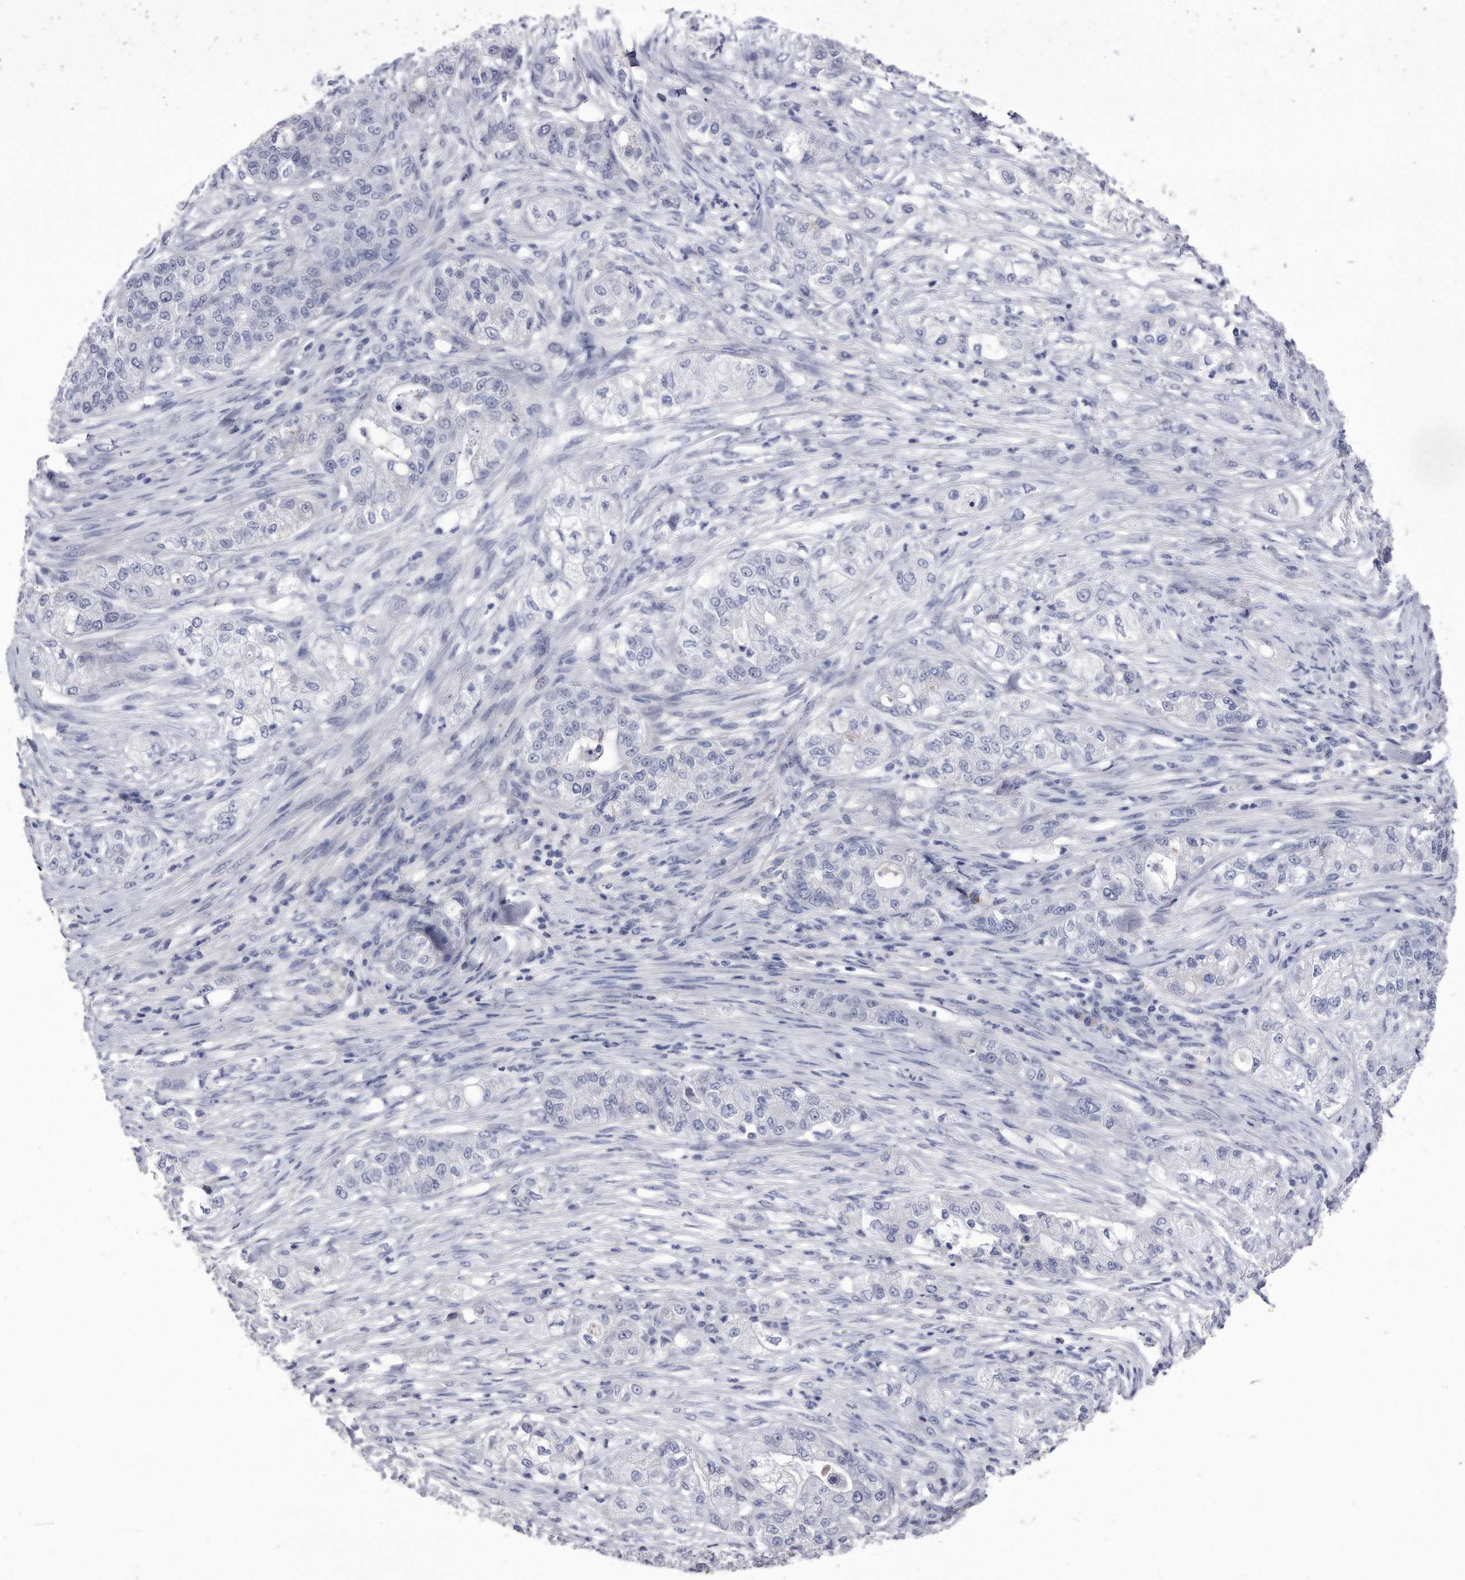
{"staining": {"intensity": "negative", "quantity": "none", "location": "none"}, "tissue": "pancreatic cancer", "cell_type": "Tumor cells", "image_type": "cancer", "snomed": [{"axis": "morphology", "description": "Adenocarcinoma, NOS"}, {"axis": "topography", "description": "Pancreas"}], "caption": "Adenocarcinoma (pancreatic) was stained to show a protein in brown. There is no significant expression in tumor cells.", "gene": "KCTD8", "patient": {"sex": "female", "age": 78}}